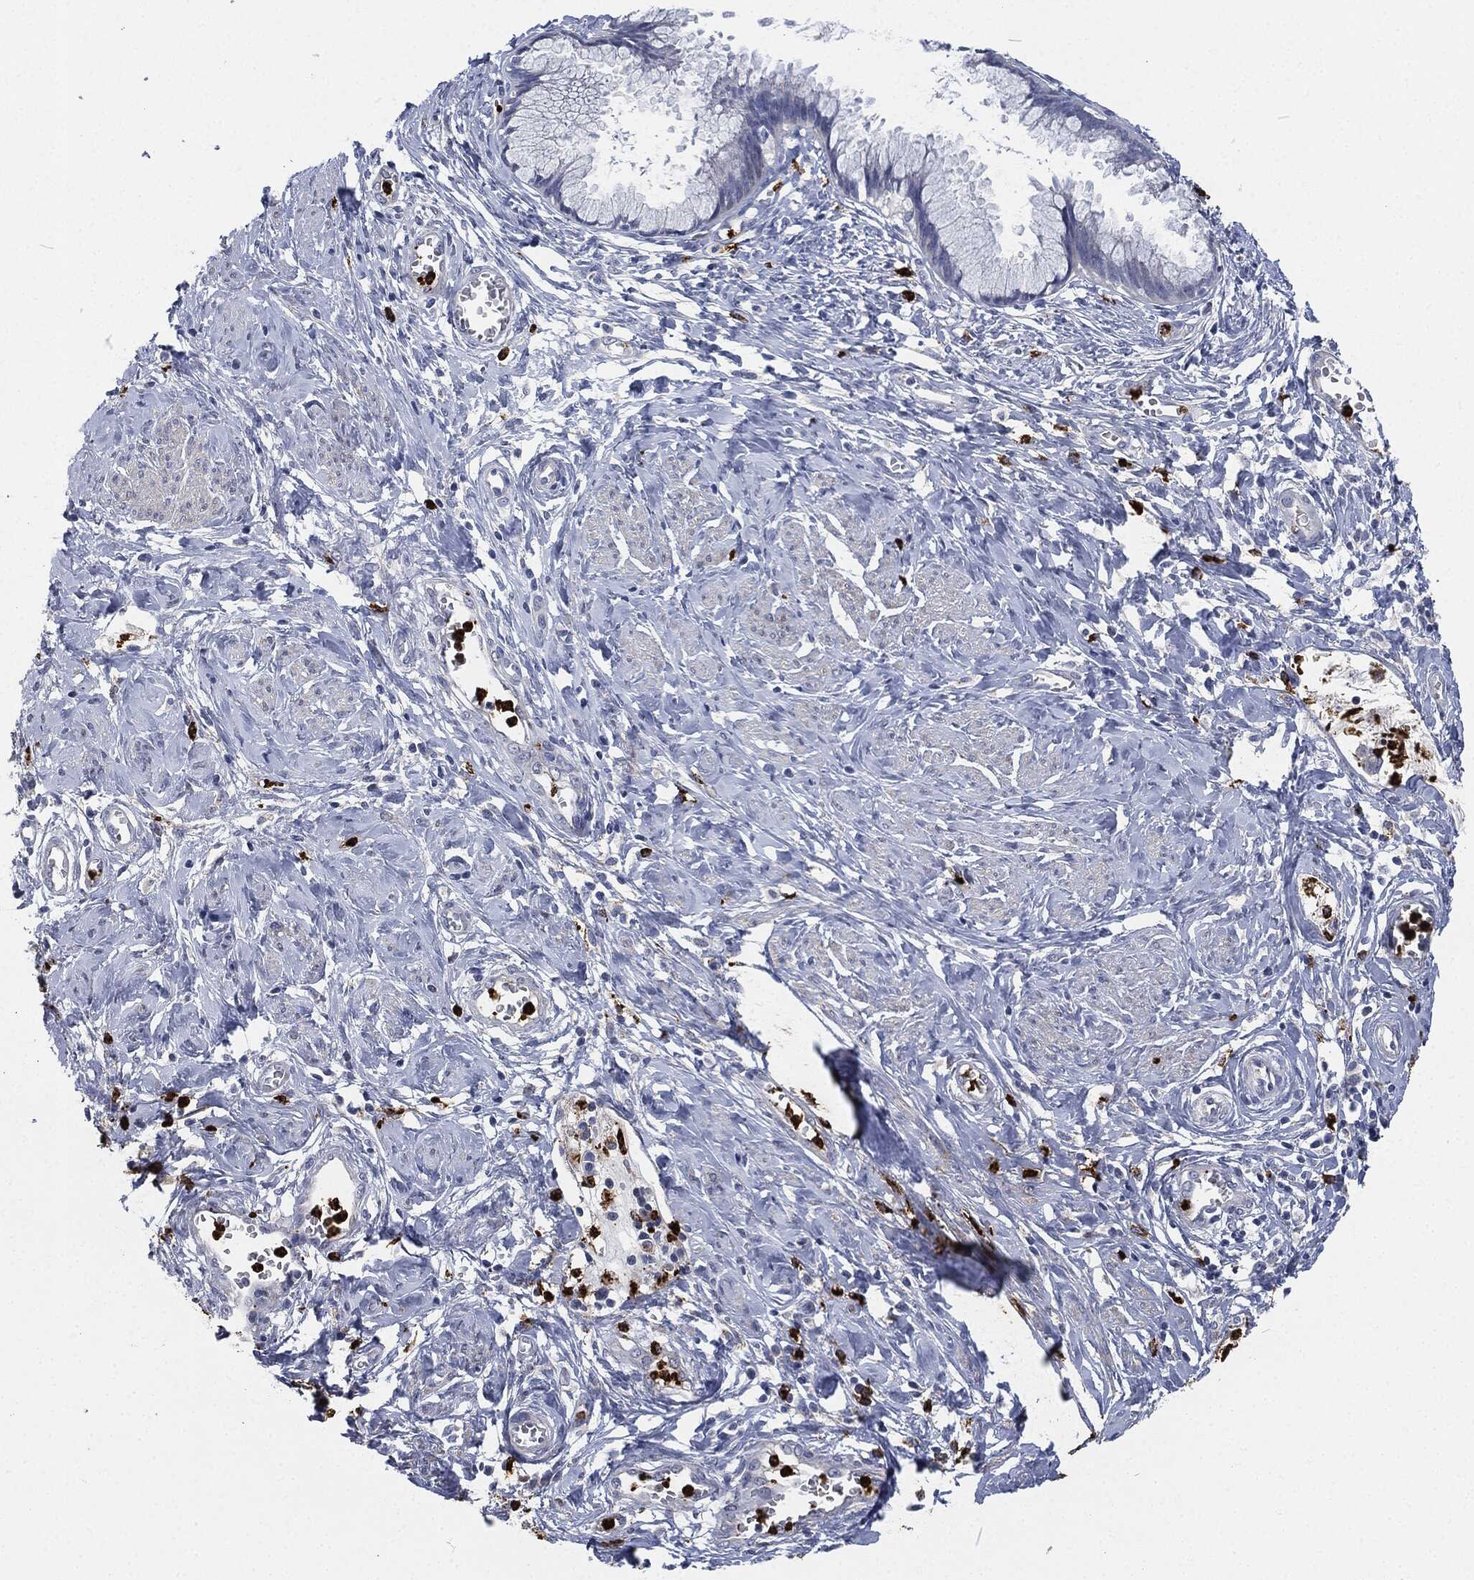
{"staining": {"intensity": "negative", "quantity": "none", "location": "none"}, "tissue": "cervical cancer", "cell_type": "Tumor cells", "image_type": "cancer", "snomed": [{"axis": "morphology", "description": "Adenocarcinoma, NOS"}, {"axis": "topography", "description": "Cervix"}], "caption": "Tumor cells show no significant protein positivity in cervical cancer (adenocarcinoma).", "gene": "MPO", "patient": {"sex": "female", "age": 44}}